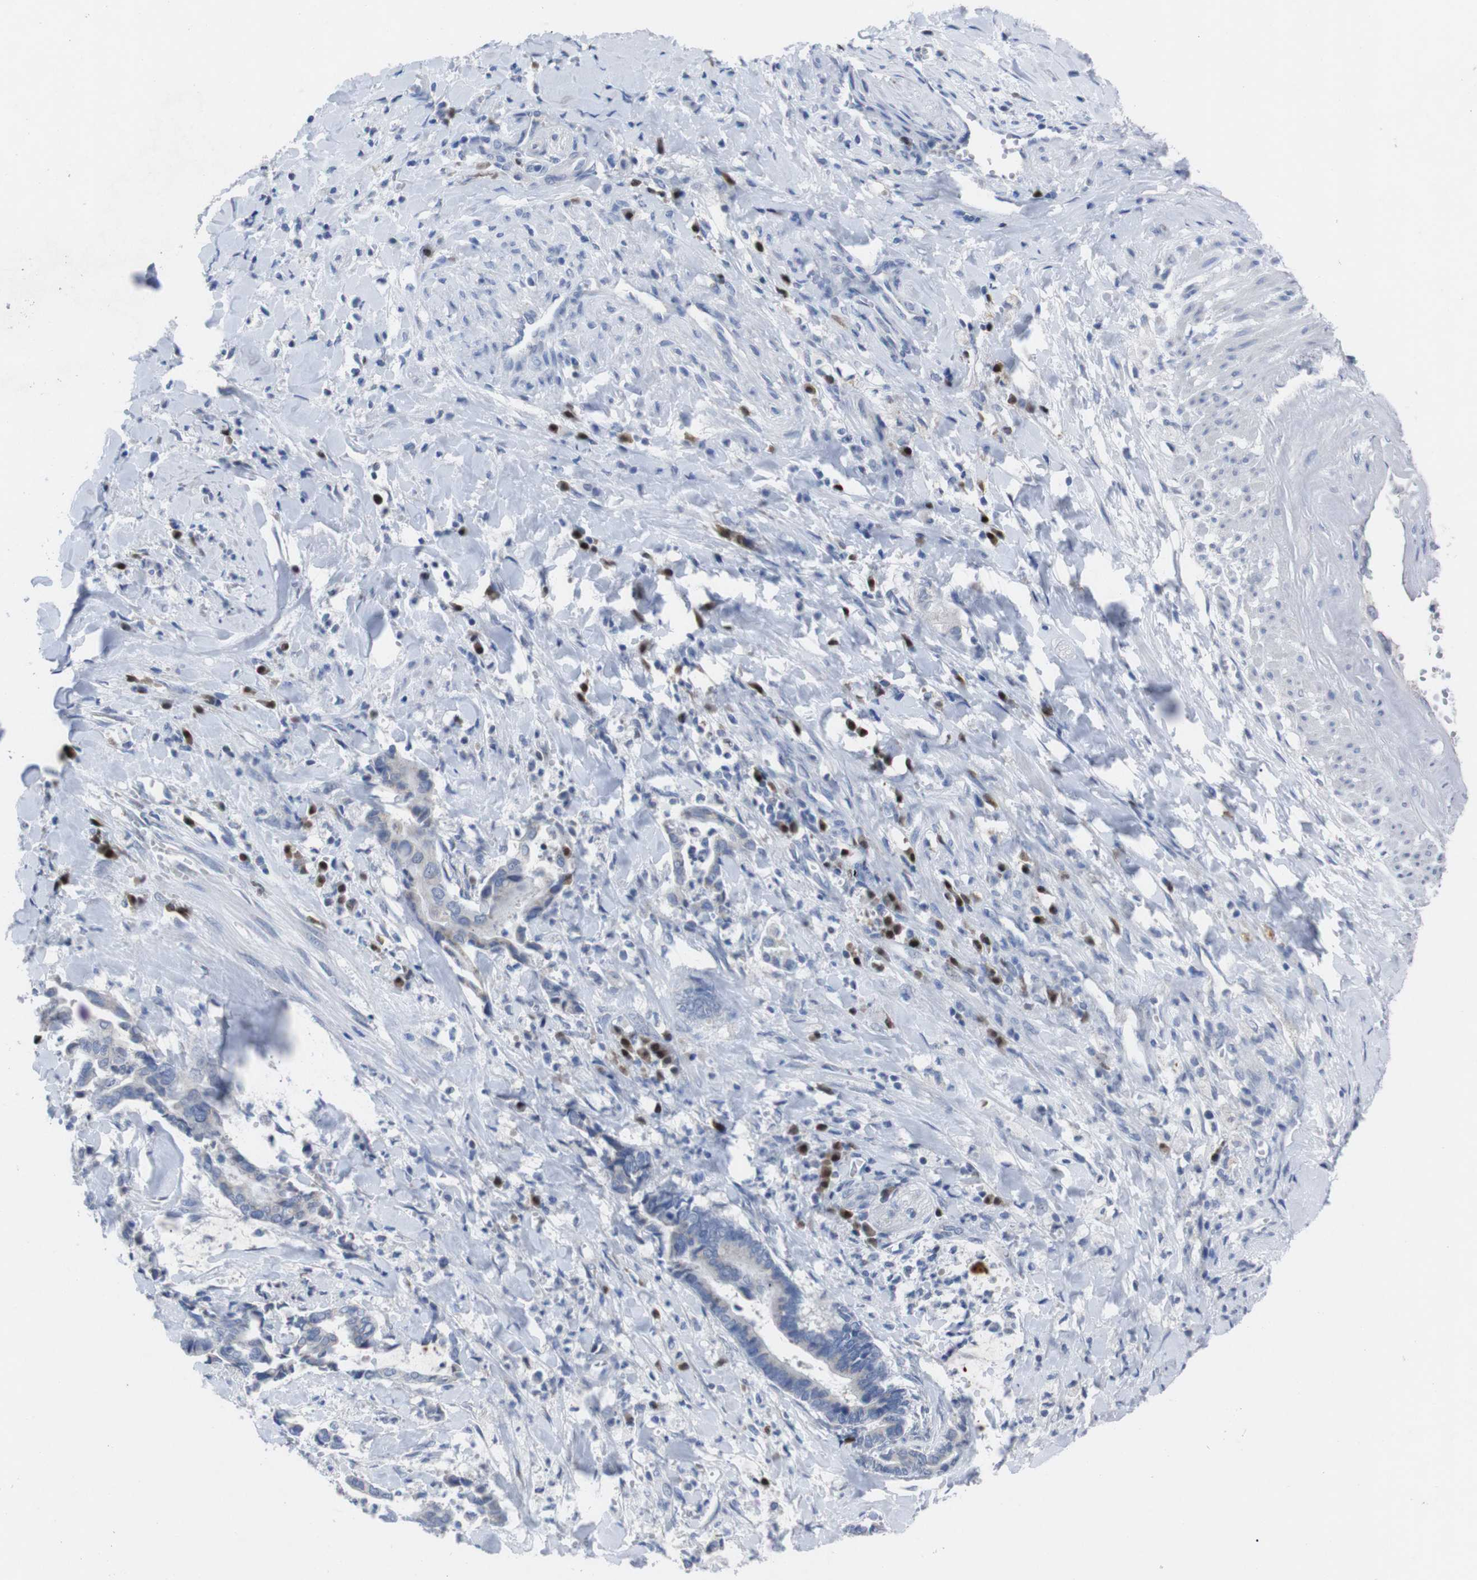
{"staining": {"intensity": "negative", "quantity": "none", "location": "none"}, "tissue": "cervical cancer", "cell_type": "Tumor cells", "image_type": "cancer", "snomed": [{"axis": "morphology", "description": "Adenocarcinoma, NOS"}, {"axis": "topography", "description": "Cervix"}], "caption": "Immunohistochemistry of cervical cancer (adenocarcinoma) exhibits no expression in tumor cells.", "gene": "IRF4", "patient": {"sex": "female", "age": 44}}